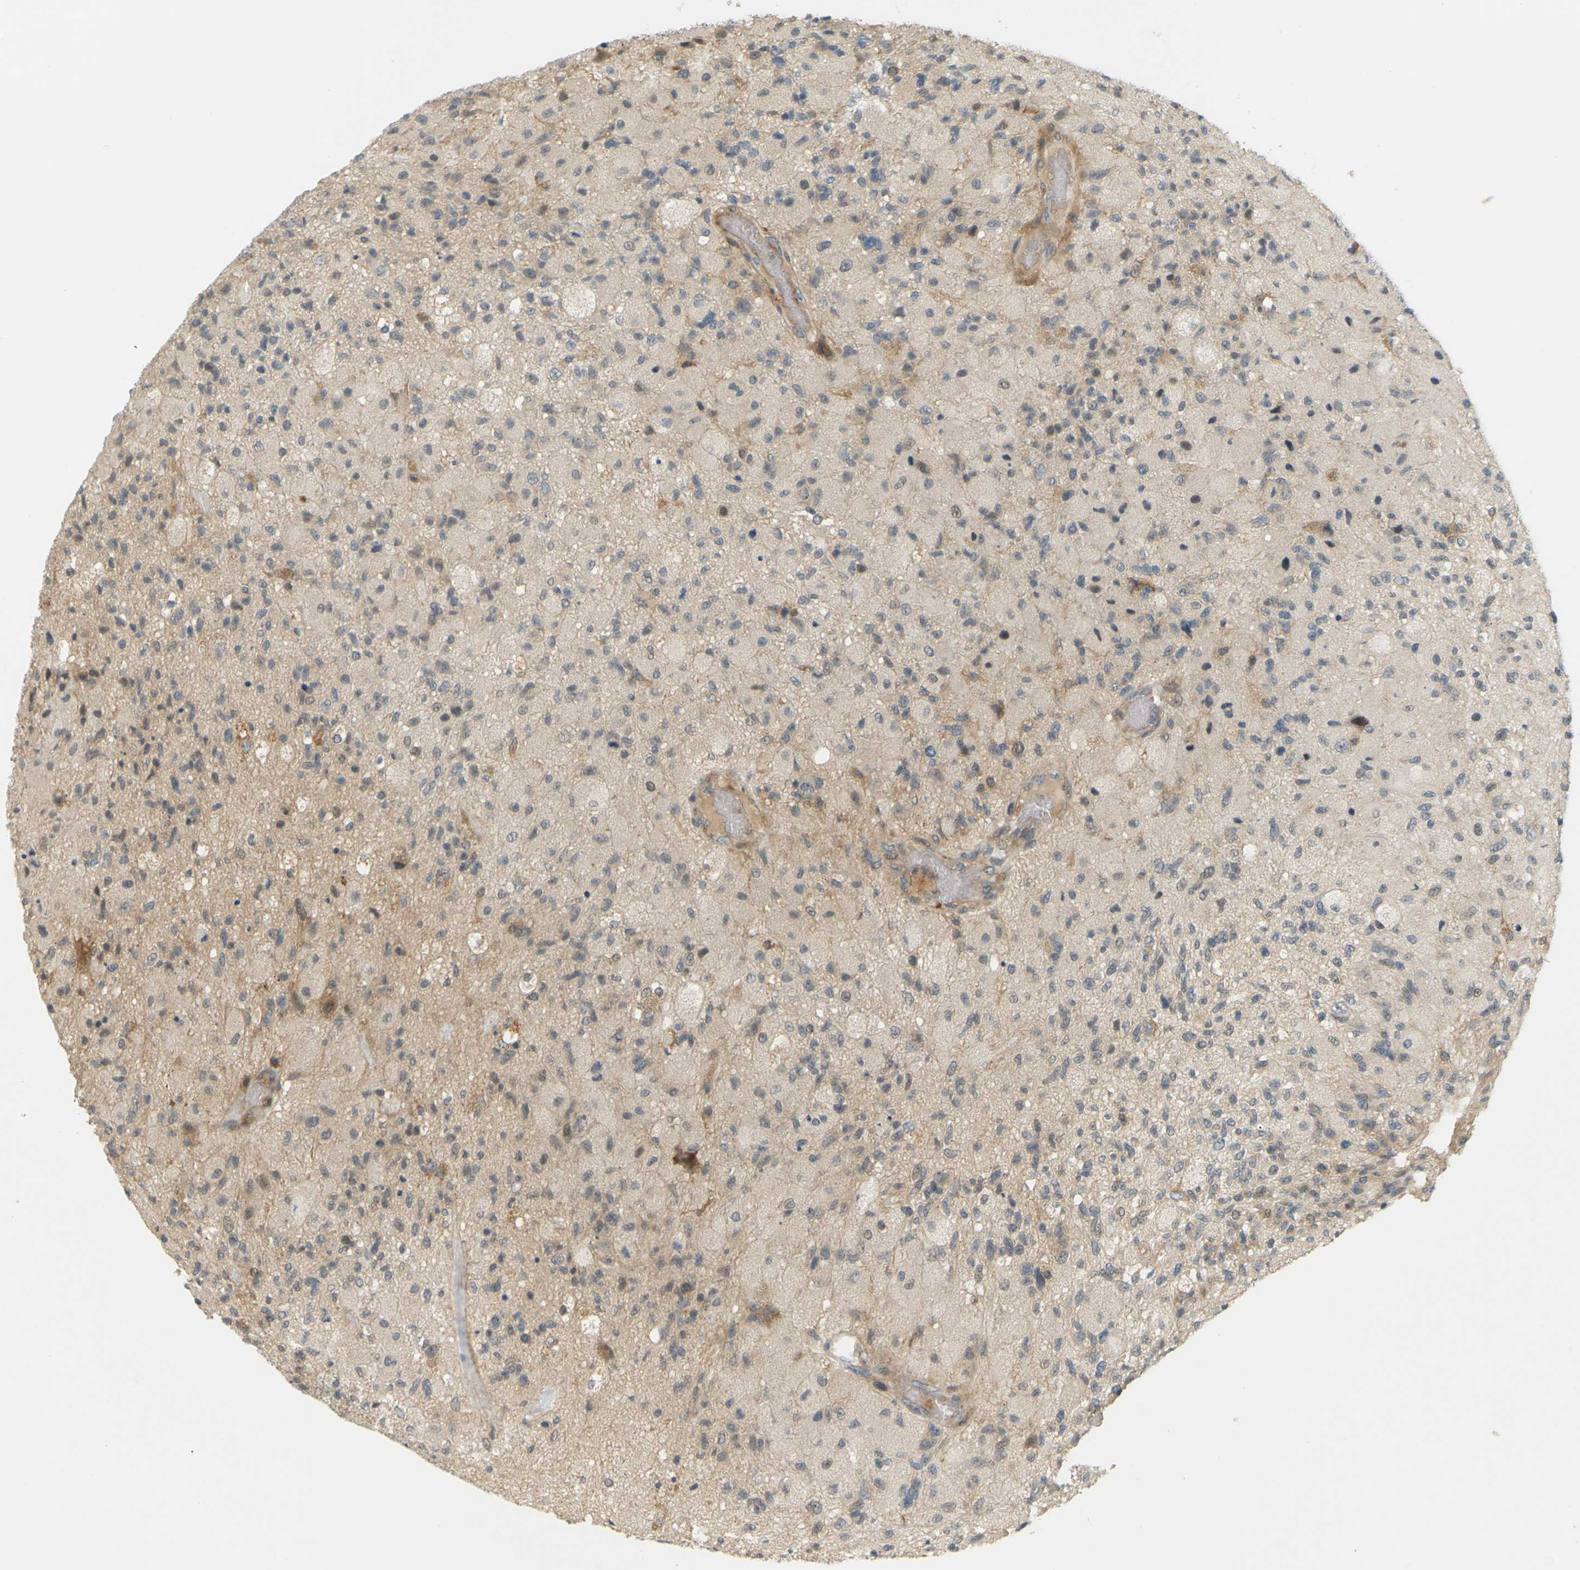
{"staining": {"intensity": "negative", "quantity": "none", "location": "none"}, "tissue": "glioma", "cell_type": "Tumor cells", "image_type": "cancer", "snomed": [{"axis": "morphology", "description": "Normal tissue, NOS"}, {"axis": "morphology", "description": "Glioma, malignant, High grade"}, {"axis": "topography", "description": "Cerebral cortex"}], "caption": "Immunohistochemical staining of human malignant high-grade glioma demonstrates no significant staining in tumor cells.", "gene": "SOCS6", "patient": {"sex": "male", "age": 77}}